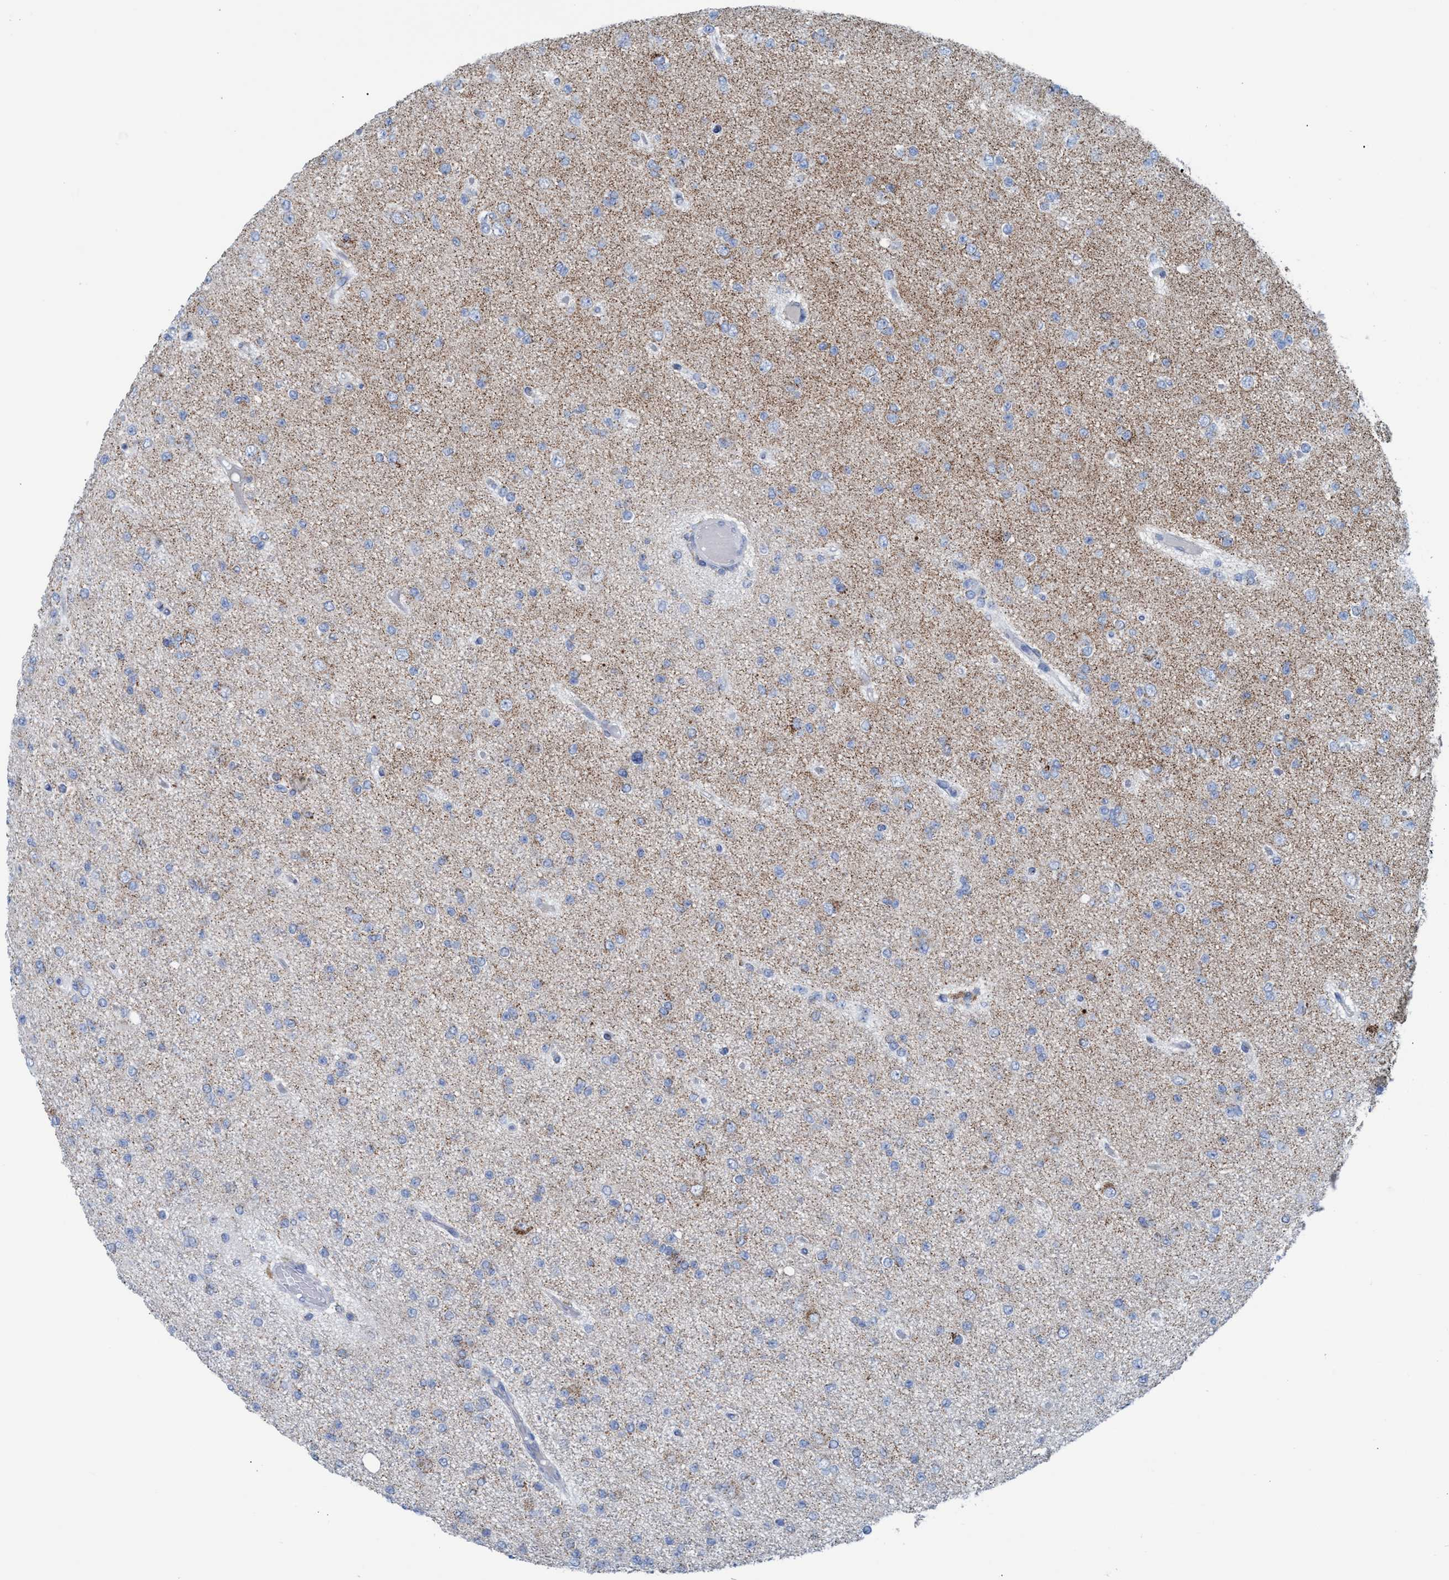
{"staining": {"intensity": "weak", "quantity": "<25%", "location": "cytoplasmic/membranous"}, "tissue": "glioma", "cell_type": "Tumor cells", "image_type": "cancer", "snomed": [{"axis": "morphology", "description": "Glioma, malignant, Low grade"}, {"axis": "topography", "description": "Brain"}], "caption": "High power microscopy micrograph of an IHC image of glioma, revealing no significant expression in tumor cells.", "gene": "GGA3", "patient": {"sex": "female", "age": 22}}